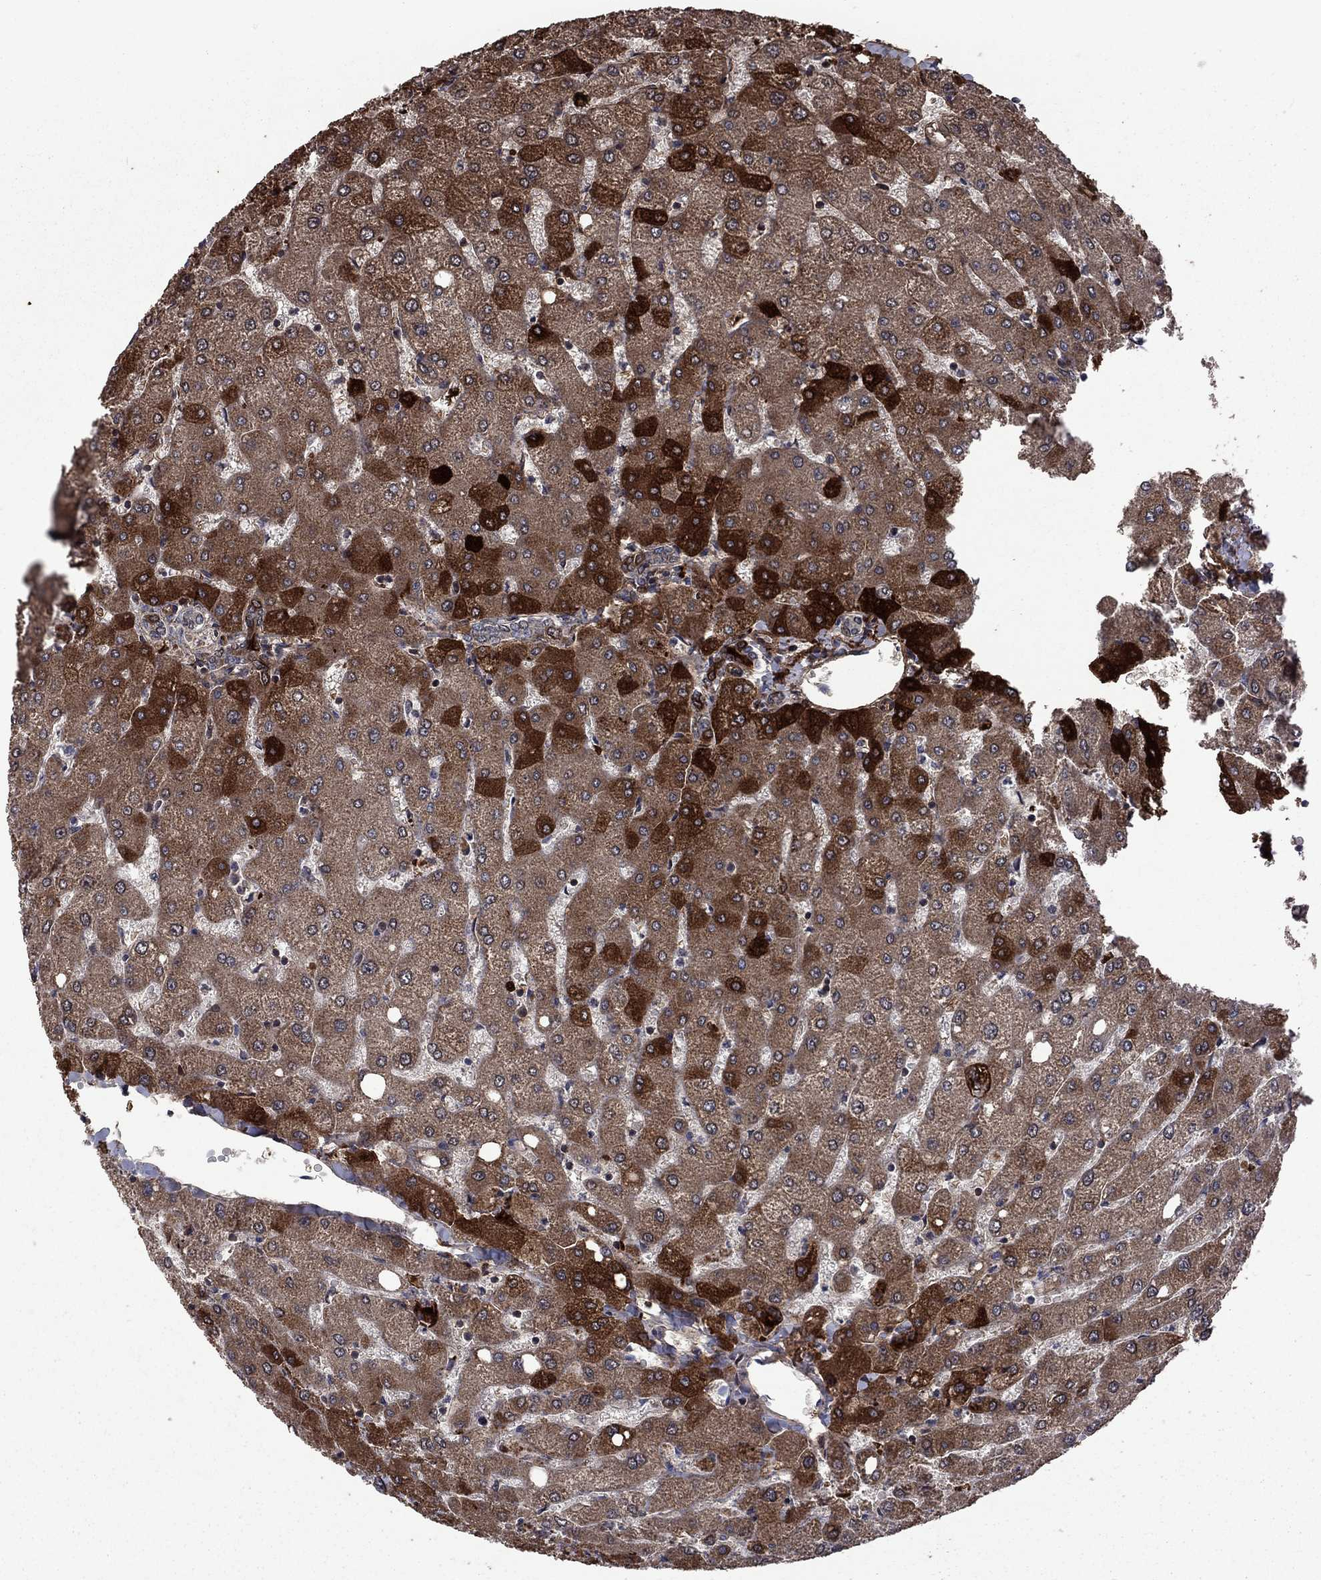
{"staining": {"intensity": "negative", "quantity": "none", "location": "none"}, "tissue": "liver", "cell_type": "Cholangiocytes", "image_type": "normal", "snomed": [{"axis": "morphology", "description": "Normal tissue, NOS"}, {"axis": "topography", "description": "Liver"}], "caption": "This is an immunohistochemistry (IHC) image of unremarkable liver. There is no expression in cholangiocytes.", "gene": "COL18A1", "patient": {"sex": "female", "age": 54}}